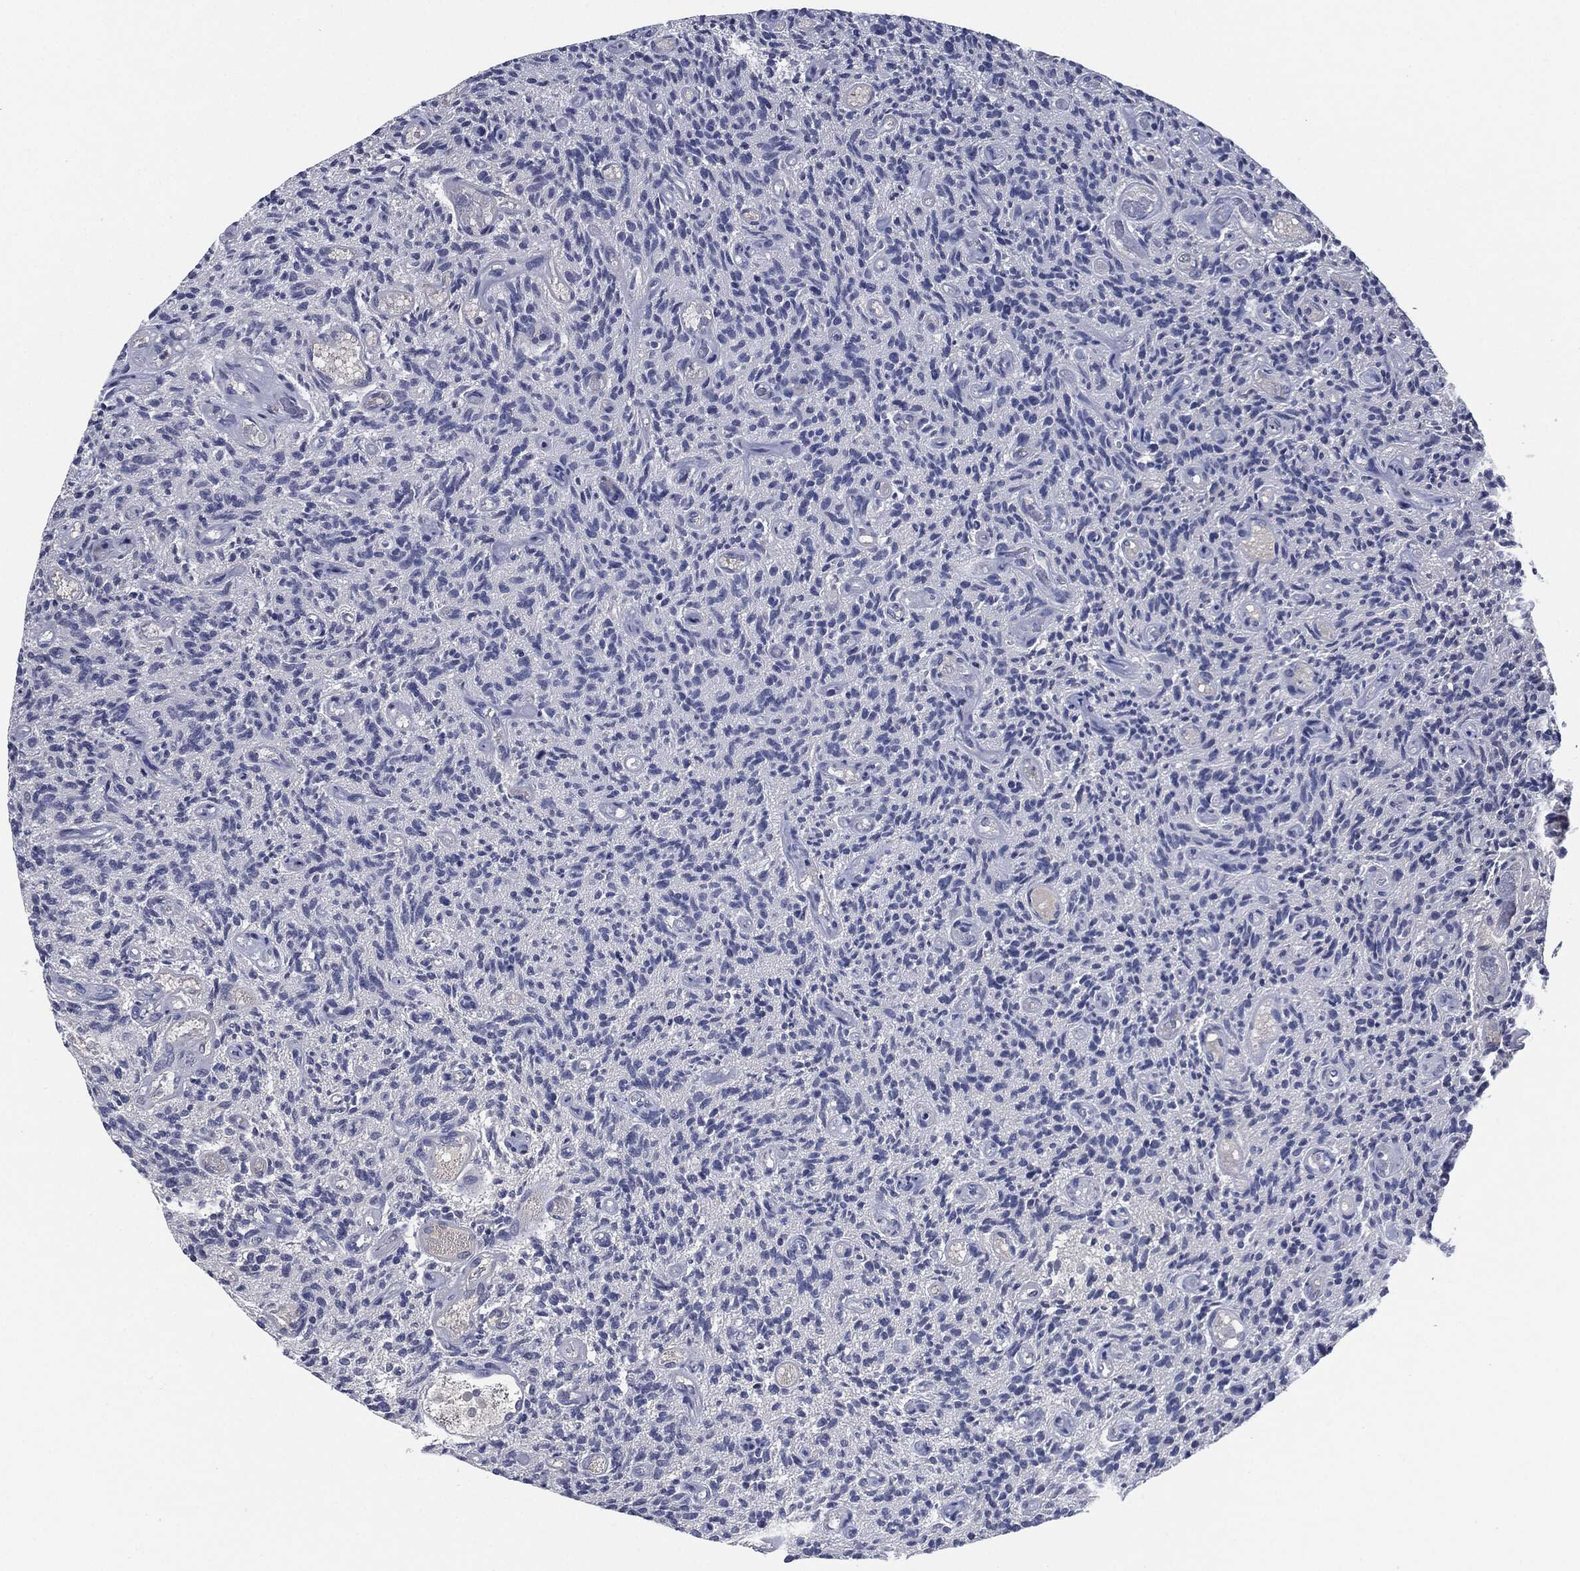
{"staining": {"intensity": "negative", "quantity": "none", "location": "none"}, "tissue": "glioma", "cell_type": "Tumor cells", "image_type": "cancer", "snomed": [{"axis": "morphology", "description": "Glioma, malignant, High grade"}, {"axis": "topography", "description": "Brain"}], "caption": "Immunohistochemistry photomicrograph of malignant high-grade glioma stained for a protein (brown), which displays no positivity in tumor cells.", "gene": "IL2RG", "patient": {"sex": "male", "age": 64}}